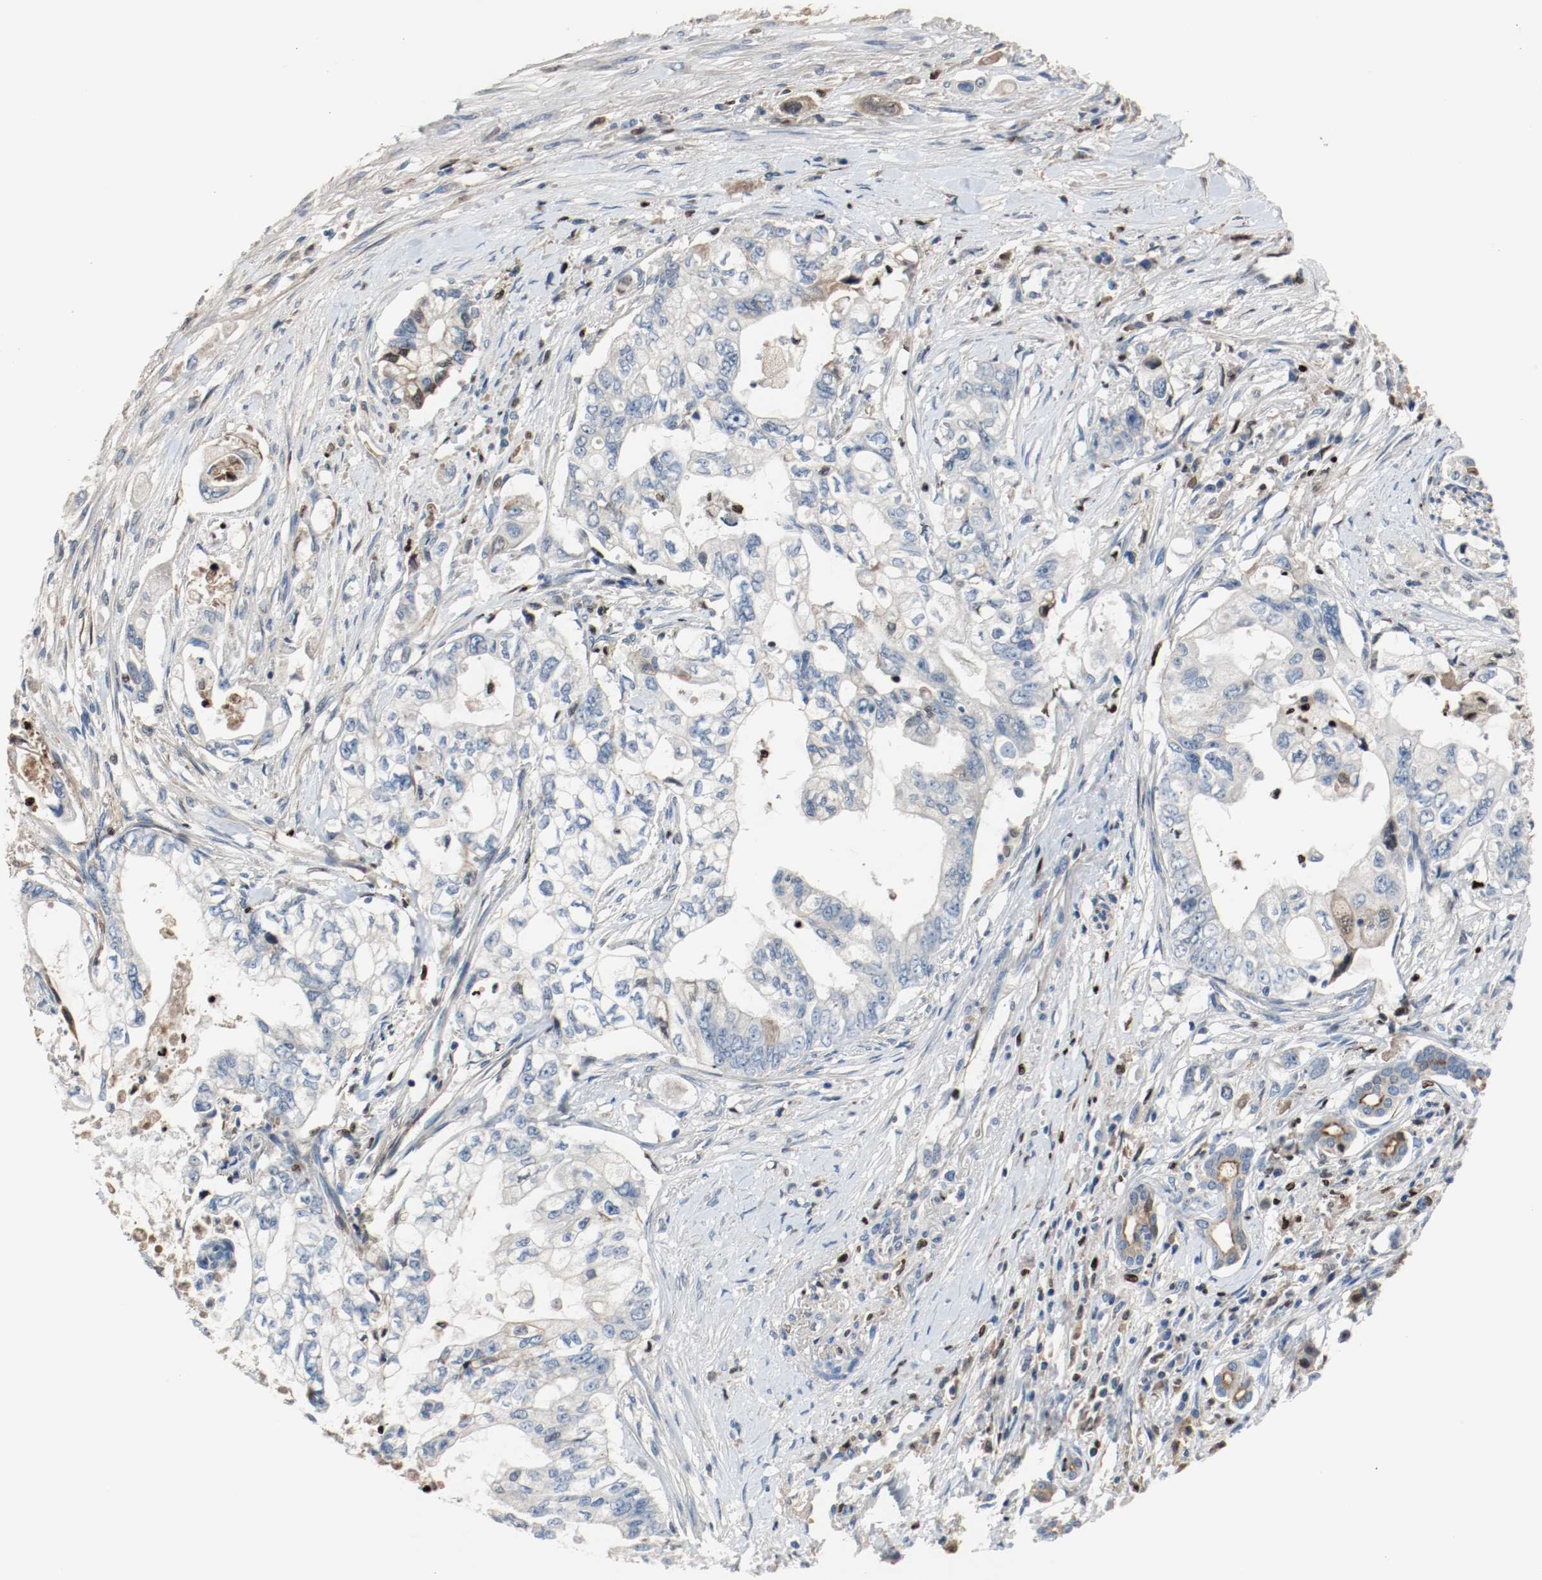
{"staining": {"intensity": "negative", "quantity": "none", "location": "none"}, "tissue": "pancreatic cancer", "cell_type": "Tumor cells", "image_type": "cancer", "snomed": [{"axis": "morphology", "description": "Normal tissue, NOS"}, {"axis": "topography", "description": "Pancreas"}], "caption": "Tumor cells show no significant protein positivity in pancreatic cancer.", "gene": "BLK", "patient": {"sex": "male", "age": 42}}